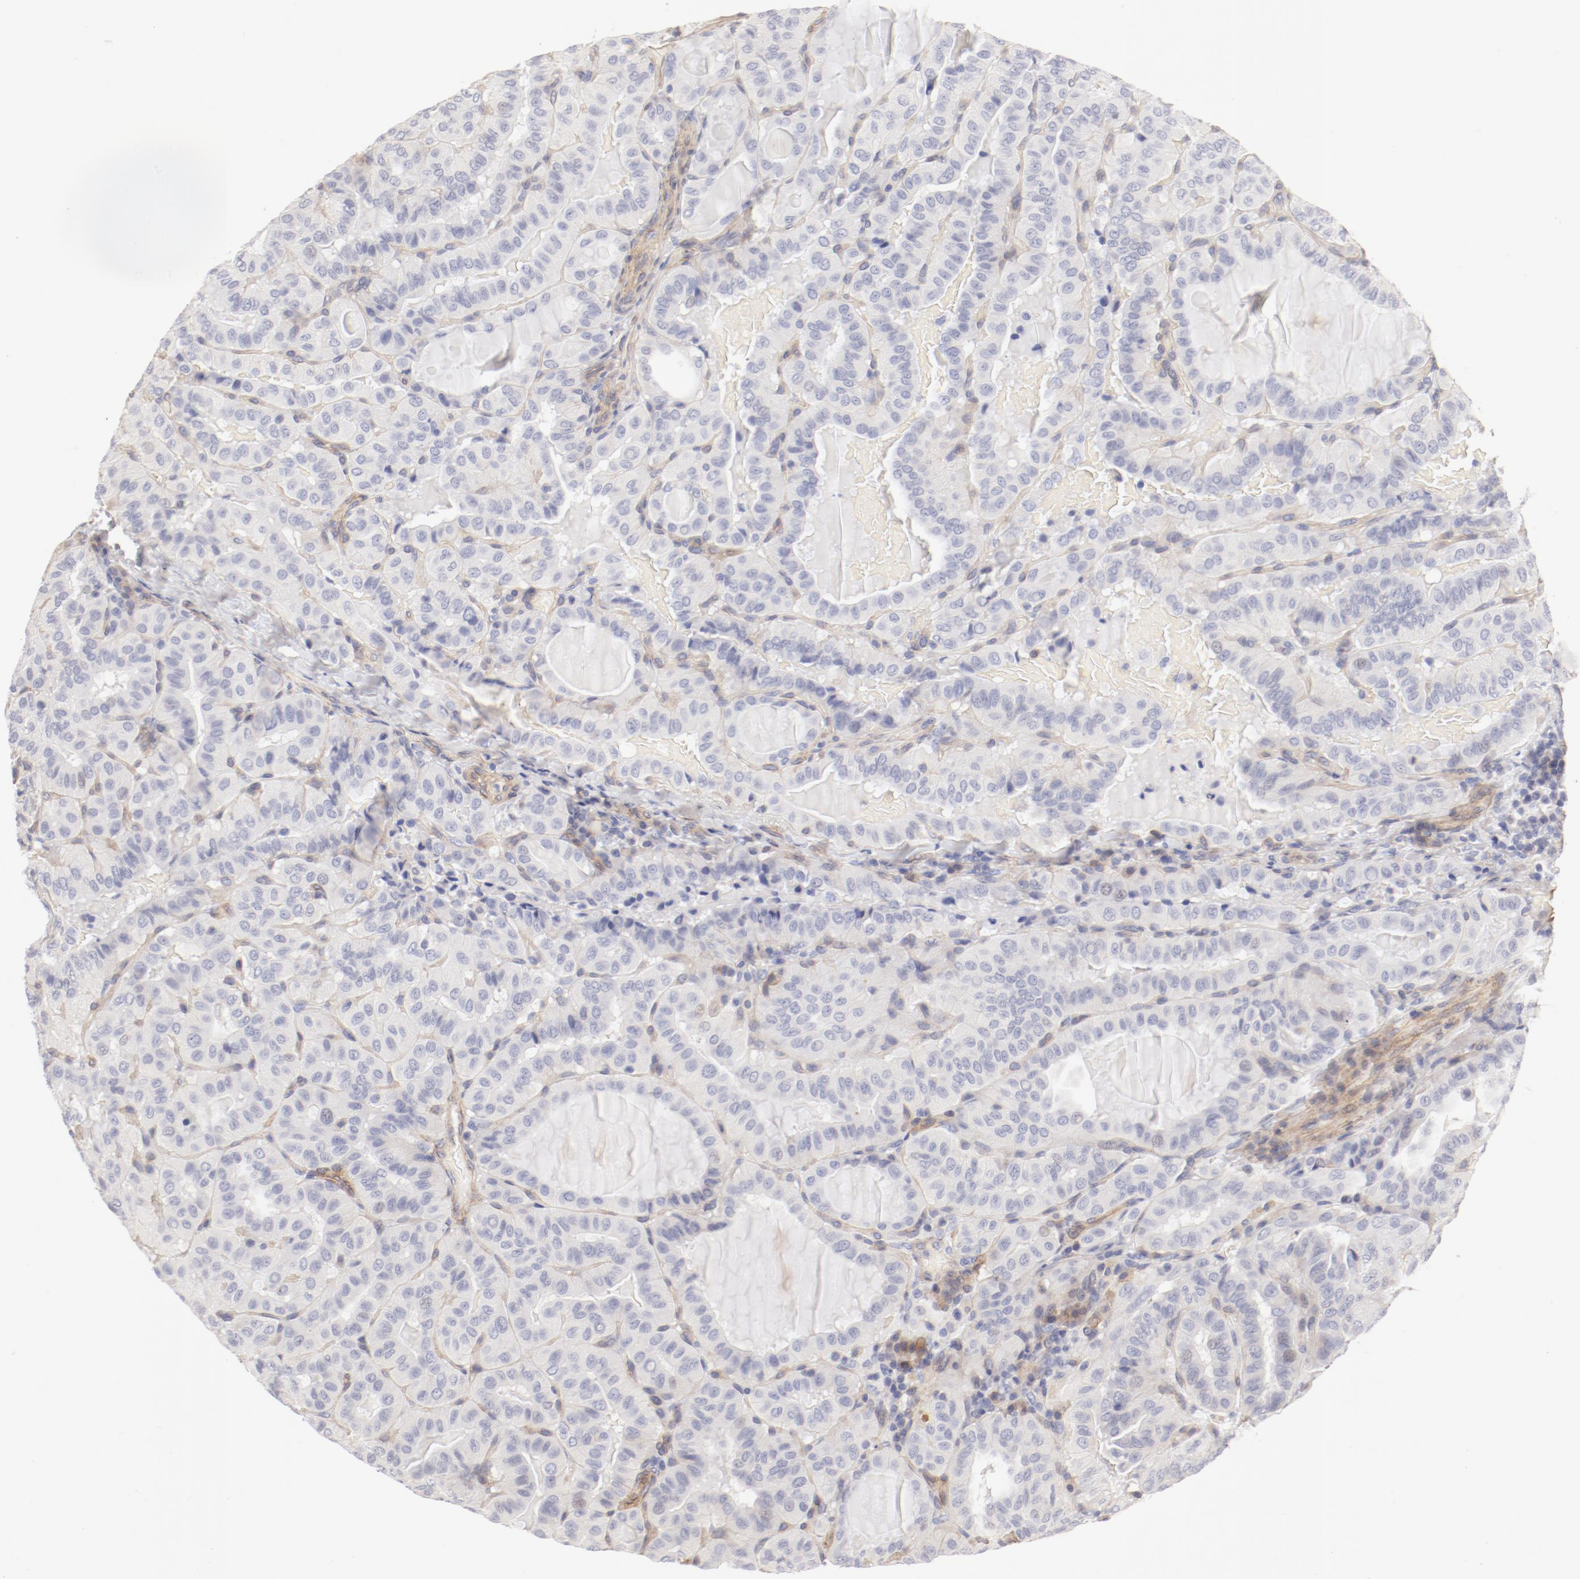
{"staining": {"intensity": "weak", "quantity": "<25%", "location": "cytoplasmic/membranous"}, "tissue": "thyroid cancer", "cell_type": "Tumor cells", "image_type": "cancer", "snomed": [{"axis": "morphology", "description": "Papillary adenocarcinoma, NOS"}, {"axis": "topography", "description": "Thyroid gland"}], "caption": "Immunohistochemical staining of human thyroid cancer (papillary adenocarcinoma) displays no significant staining in tumor cells.", "gene": "LAX1", "patient": {"sex": "male", "age": 77}}